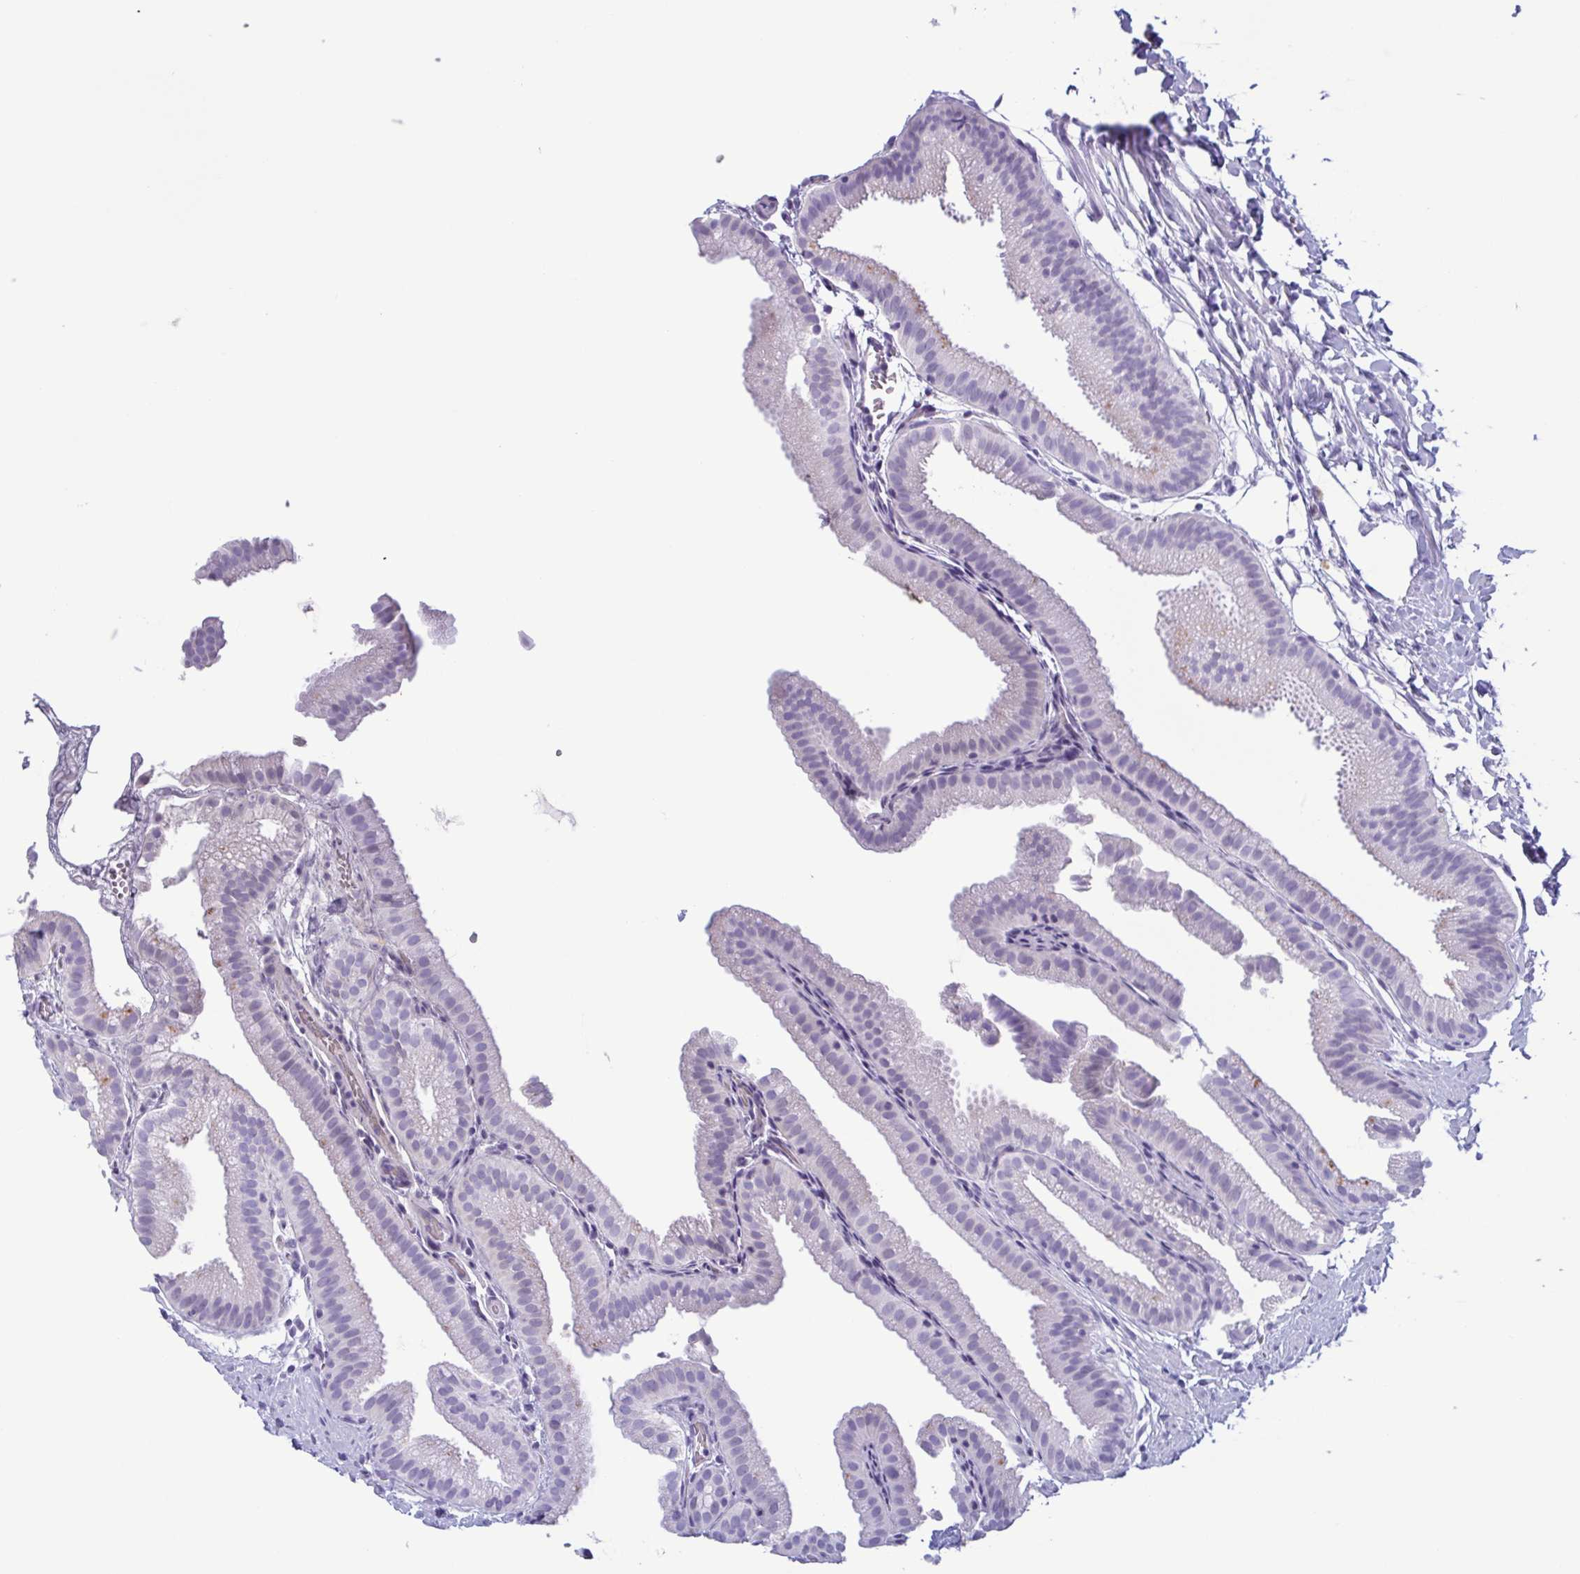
{"staining": {"intensity": "negative", "quantity": "none", "location": "none"}, "tissue": "gallbladder", "cell_type": "Glandular cells", "image_type": "normal", "snomed": [{"axis": "morphology", "description": "Normal tissue, NOS"}, {"axis": "topography", "description": "Gallbladder"}], "caption": "Glandular cells show no significant positivity in benign gallbladder.", "gene": "LTF", "patient": {"sex": "female", "age": 63}}